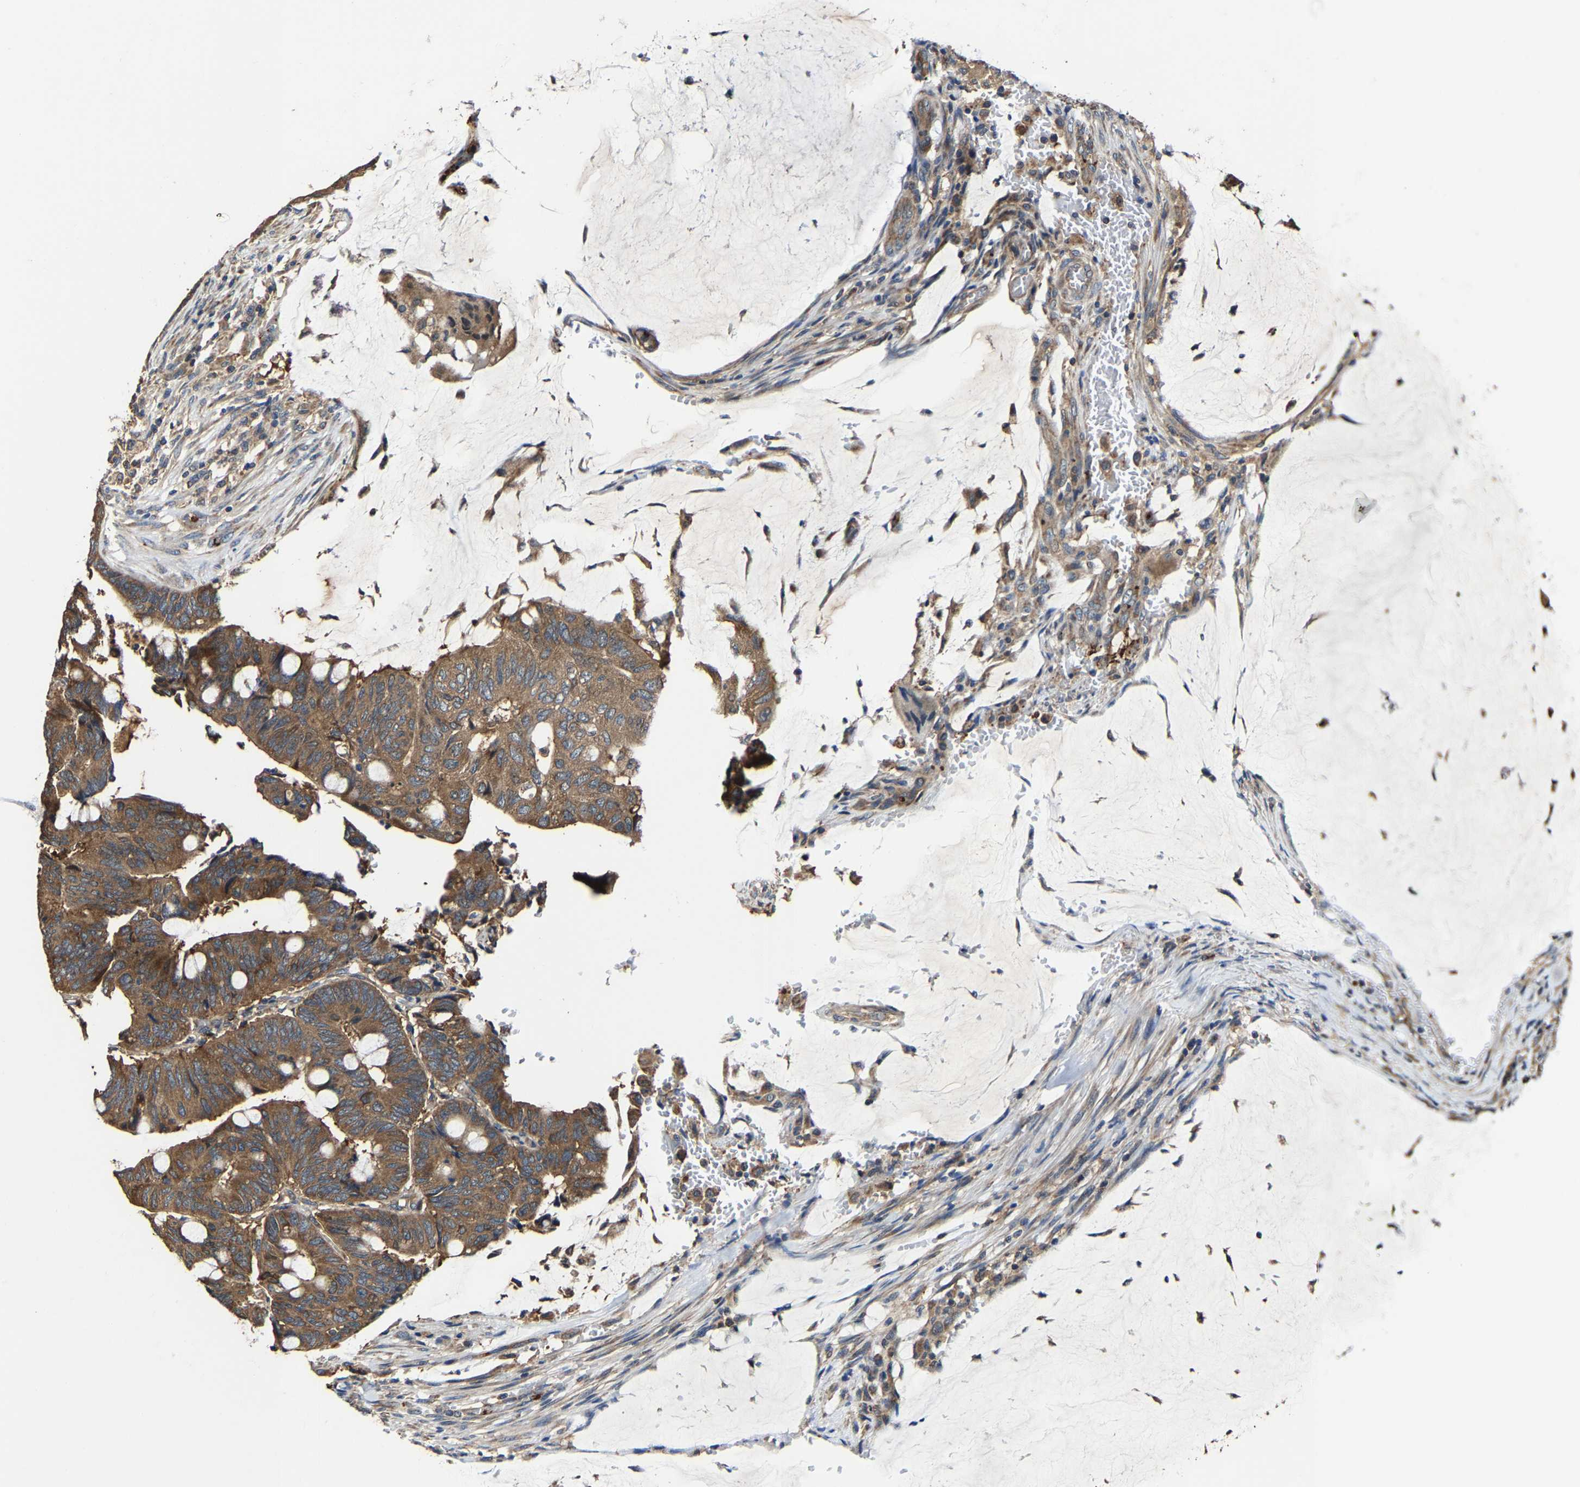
{"staining": {"intensity": "moderate", "quantity": ">75%", "location": "cytoplasmic/membranous"}, "tissue": "colorectal cancer", "cell_type": "Tumor cells", "image_type": "cancer", "snomed": [{"axis": "morphology", "description": "Normal tissue, NOS"}, {"axis": "morphology", "description": "Adenocarcinoma, NOS"}, {"axis": "topography", "description": "Rectum"}, {"axis": "topography", "description": "Peripheral nerve tissue"}], "caption": "Colorectal adenocarcinoma tissue exhibits moderate cytoplasmic/membranous staining in approximately >75% of tumor cells", "gene": "GFRA3", "patient": {"sex": "male", "age": 92}}